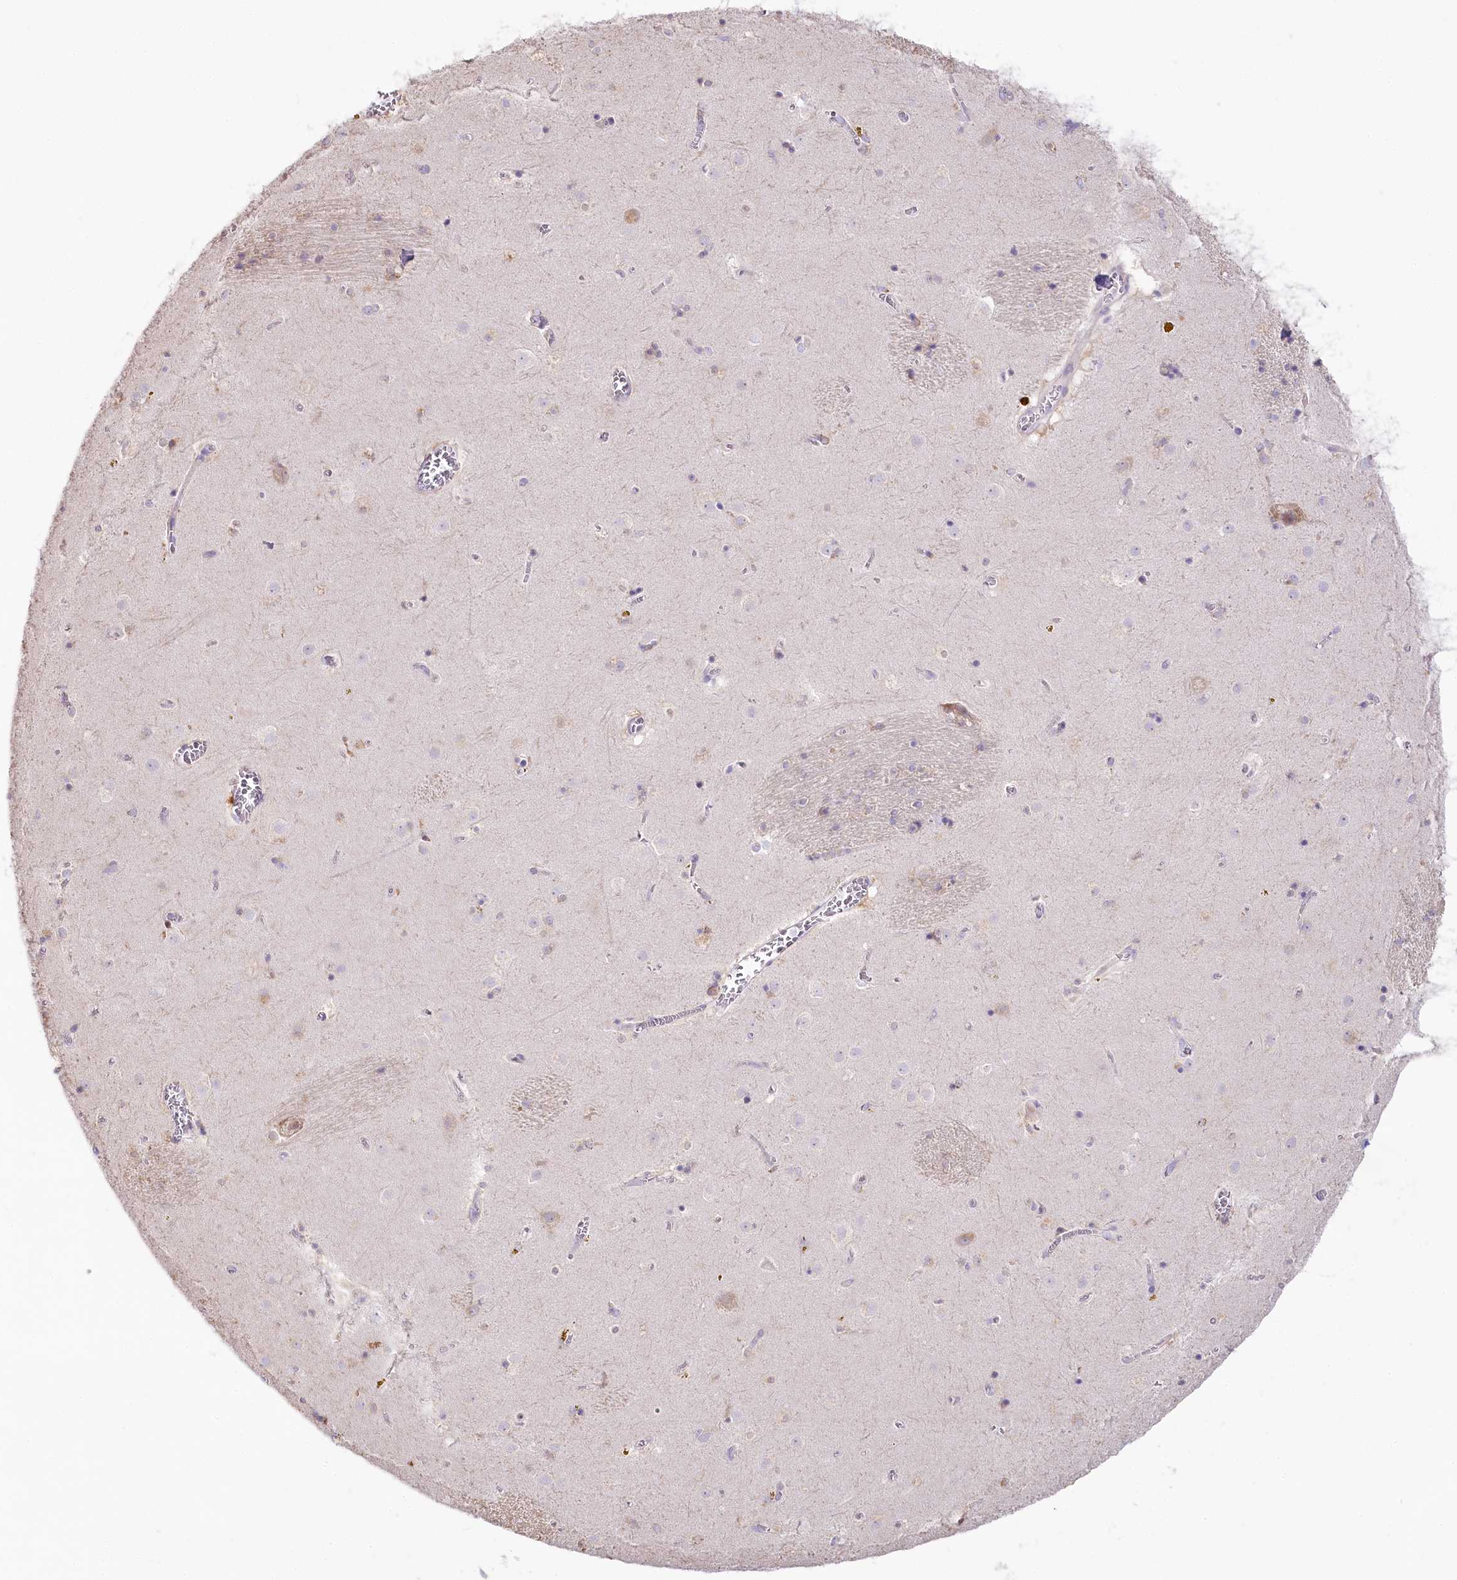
{"staining": {"intensity": "moderate", "quantity": "<25%", "location": "nuclear"}, "tissue": "caudate", "cell_type": "Glial cells", "image_type": "normal", "snomed": [{"axis": "morphology", "description": "Normal tissue, NOS"}, {"axis": "topography", "description": "Lateral ventricle wall"}], "caption": "Unremarkable caudate was stained to show a protein in brown. There is low levels of moderate nuclear staining in approximately <25% of glial cells.", "gene": "MYOZ1", "patient": {"sex": "male", "age": 70}}